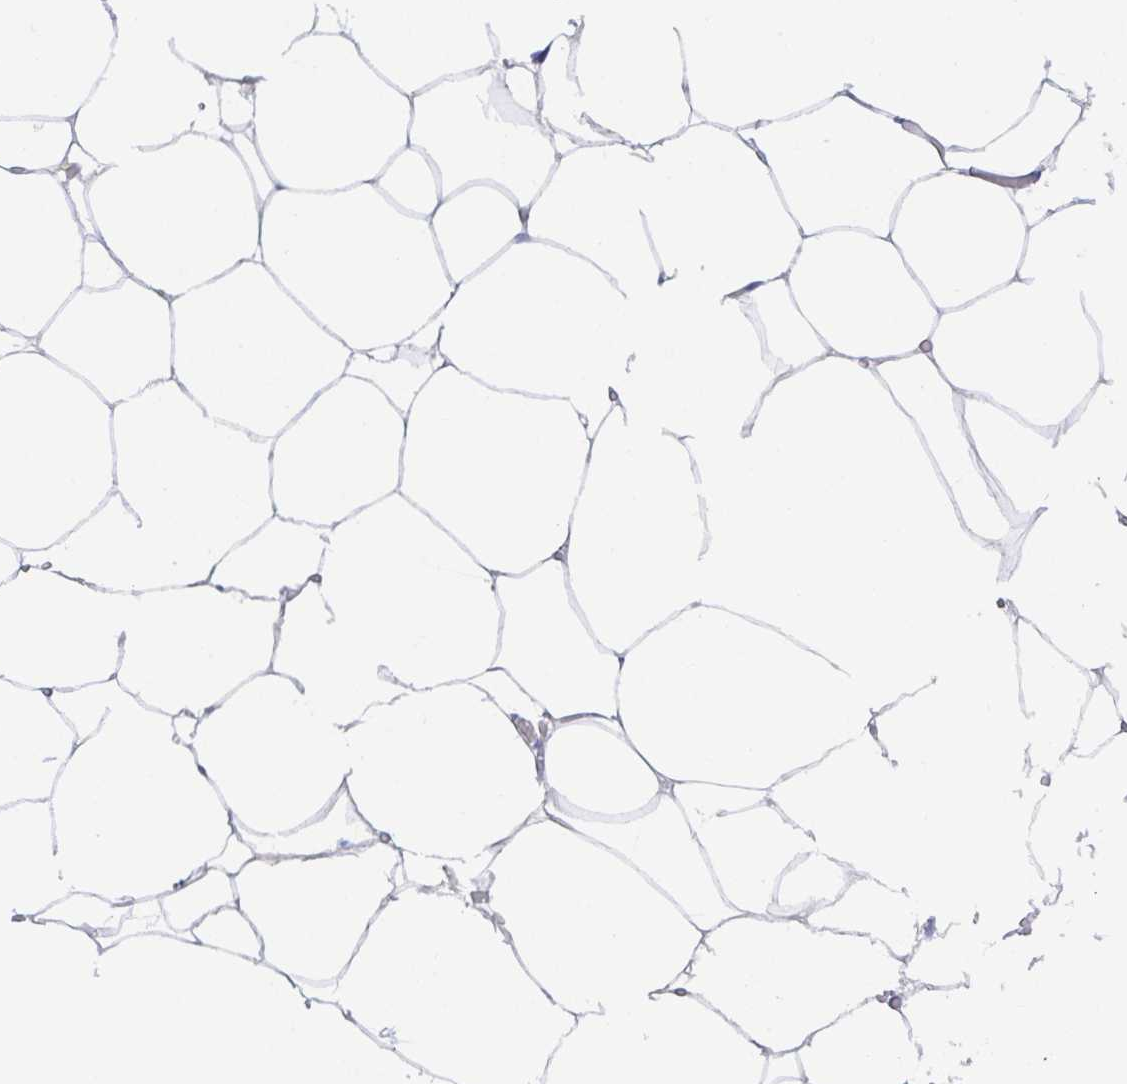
{"staining": {"intensity": "negative", "quantity": "none", "location": "none"}, "tissue": "adipose tissue", "cell_type": "Adipocytes", "image_type": "normal", "snomed": [{"axis": "morphology", "description": "Normal tissue, NOS"}, {"axis": "topography", "description": "Adipose tissue"}, {"axis": "topography", "description": "Vascular tissue"}, {"axis": "topography", "description": "Rectum"}, {"axis": "topography", "description": "Peripheral nerve tissue"}], "caption": "Immunohistochemical staining of benign human adipose tissue displays no significant staining in adipocytes. (DAB (3,3'-diaminobenzidine) immunohistochemistry (IHC), high magnification).", "gene": "GKN1", "patient": {"sex": "female", "age": 69}}